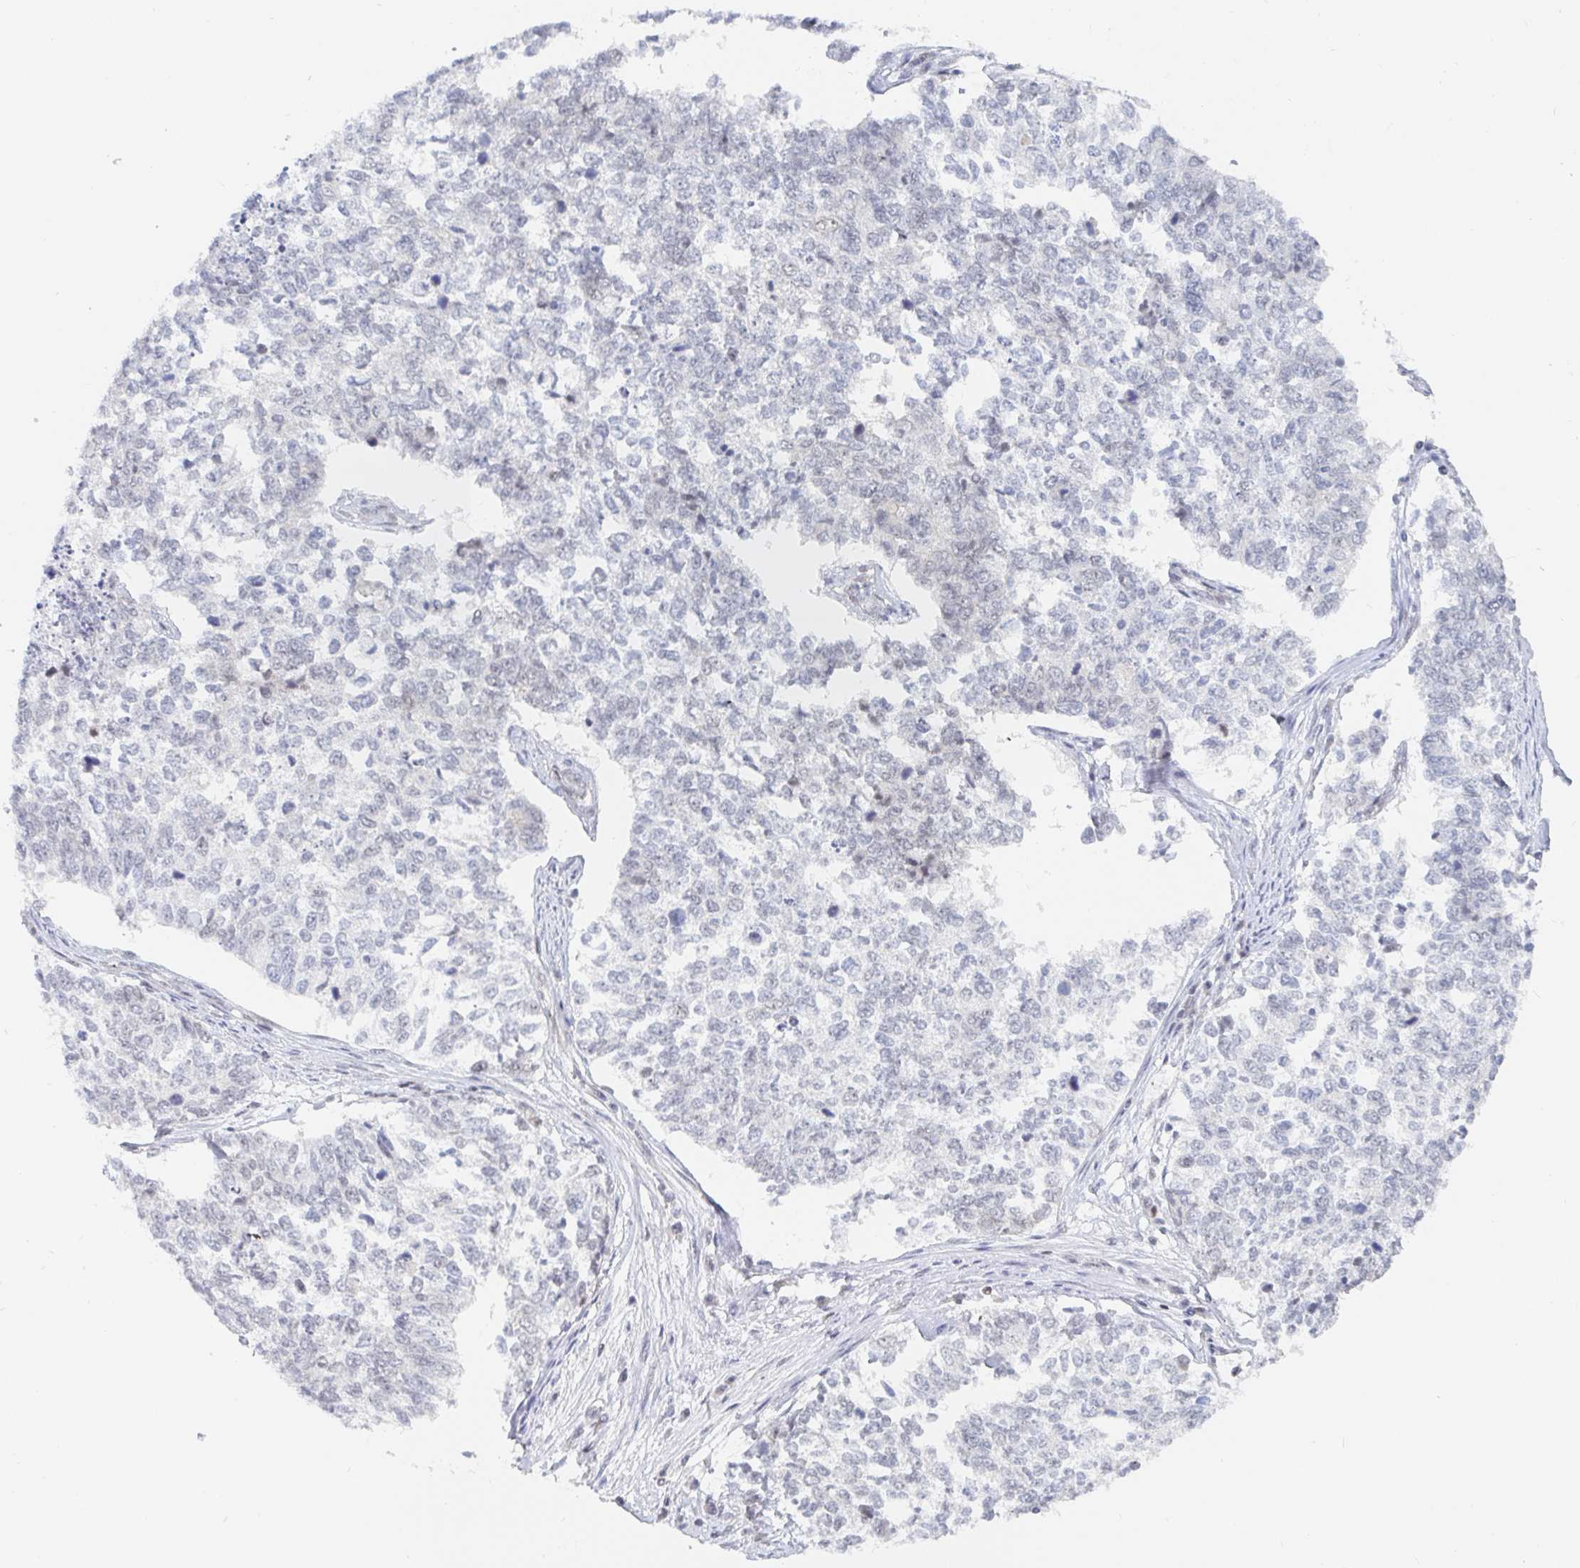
{"staining": {"intensity": "negative", "quantity": "none", "location": "none"}, "tissue": "cervical cancer", "cell_type": "Tumor cells", "image_type": "cancer", "snomed": [{"axis": "morphology", "description": "Adenocarcinoma, NOS"}, {"axis": "topography", "description": "Cervix"}], "caption": "Immunohistochemical staining of cervical cancer (adenocarcinoma) reveals no significant positivity in tumor cells. Nuclei are stained in blue.", "gene": "CHD2", "patient": {"sex": "female", "age": 63}}